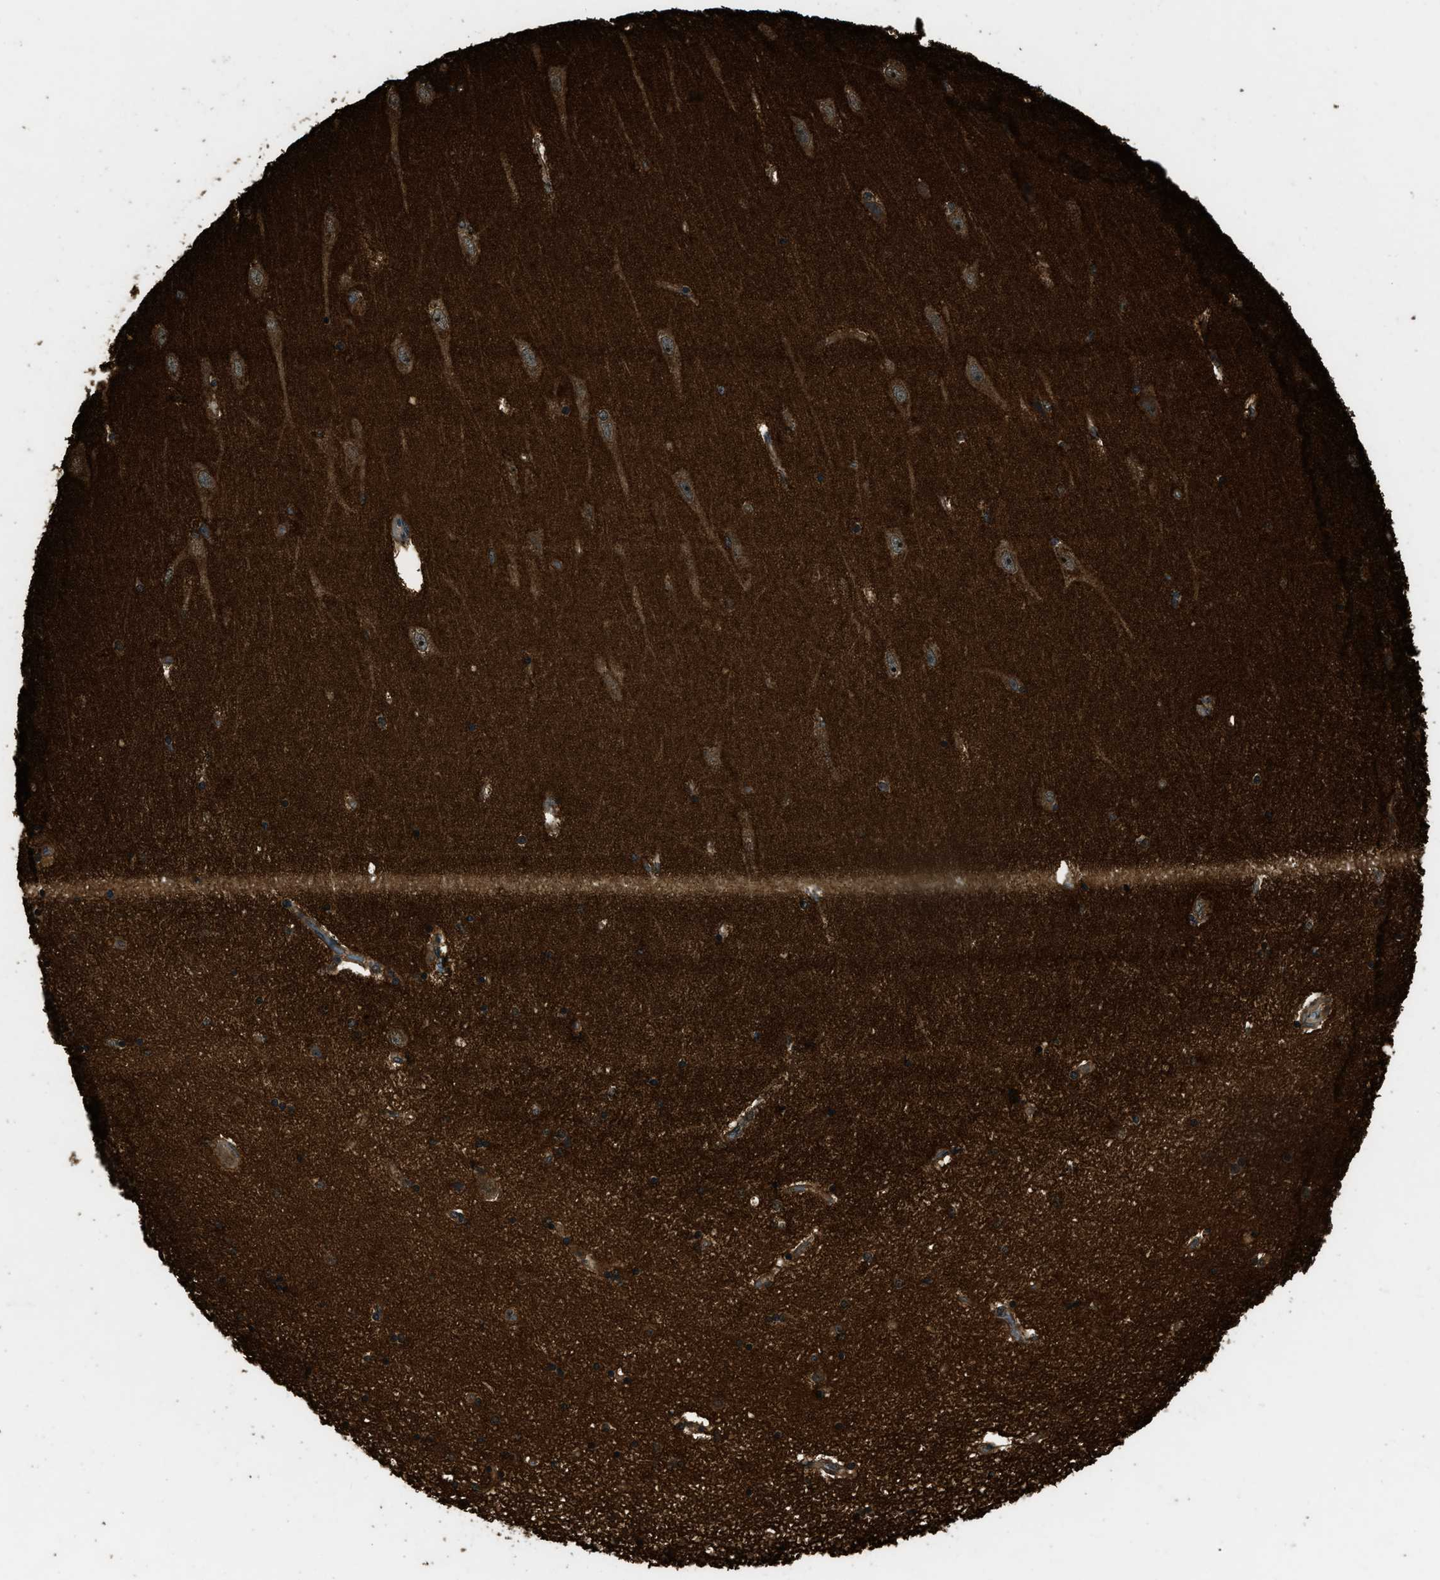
{"staining": {"intensity": "moderate", "quantity": ">75%", "location": "cytoplasmic/membranous"}, "tissue": "hippocampus", "cell_type": "Glial cells", "image_type": "normal", "snomed": [{"axis": "morphology", "description": "Normal tissue, NOS"}, {"axis": "topography", "description": "Hippocampus"}], "caption": "IHC photomicrograph of unremarkable hippocampus stained for a protein (brown), which shows medium levels of moderate cytoplasmic/membranous staining in approximately >75% of glial cells.", "gene": "RAP2A", "patient": {"sex": "female", "age": 54}}